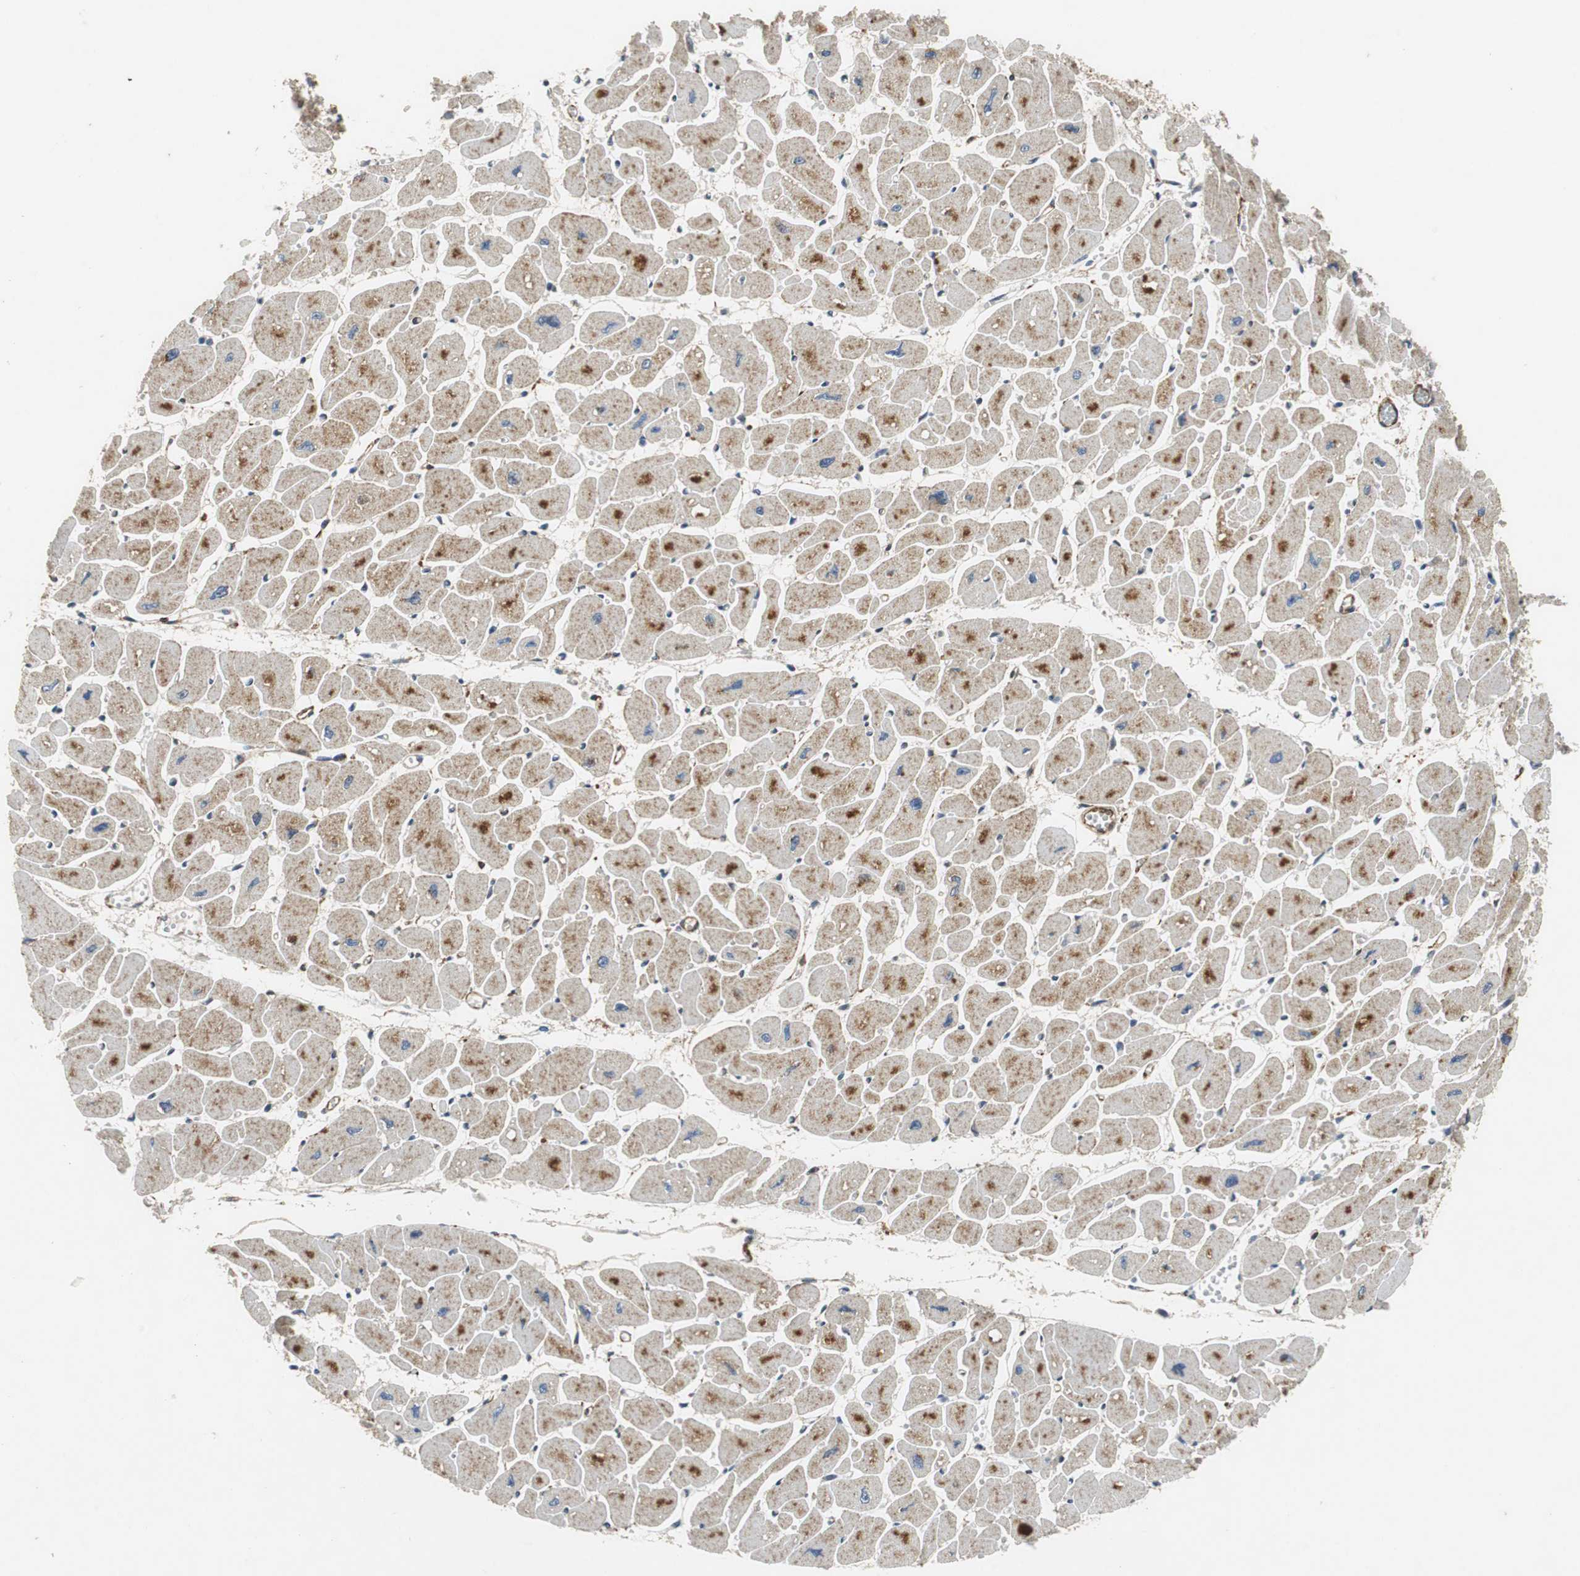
{"staining": {"intensity": "moderate", "quantity": ">75%", "location": "cytoplasmic/membranous"}, "tissue": "heart muscle", "cell_type": "Cardiomyocytes", "image_type": "normal", "snomed": [{"axis": "morphology", "description": "Normal tissue, NOS"}, {"axis": "topography", "description": "Heart"}], "caption": "Heart muscle stained for a protein (brown) reveals moderate cytoplasmic/membranous positive positivity in about >75% of cardiomyocytes.", "gene": "ISCU", "patient": {"sex": "female", "age": 54}}